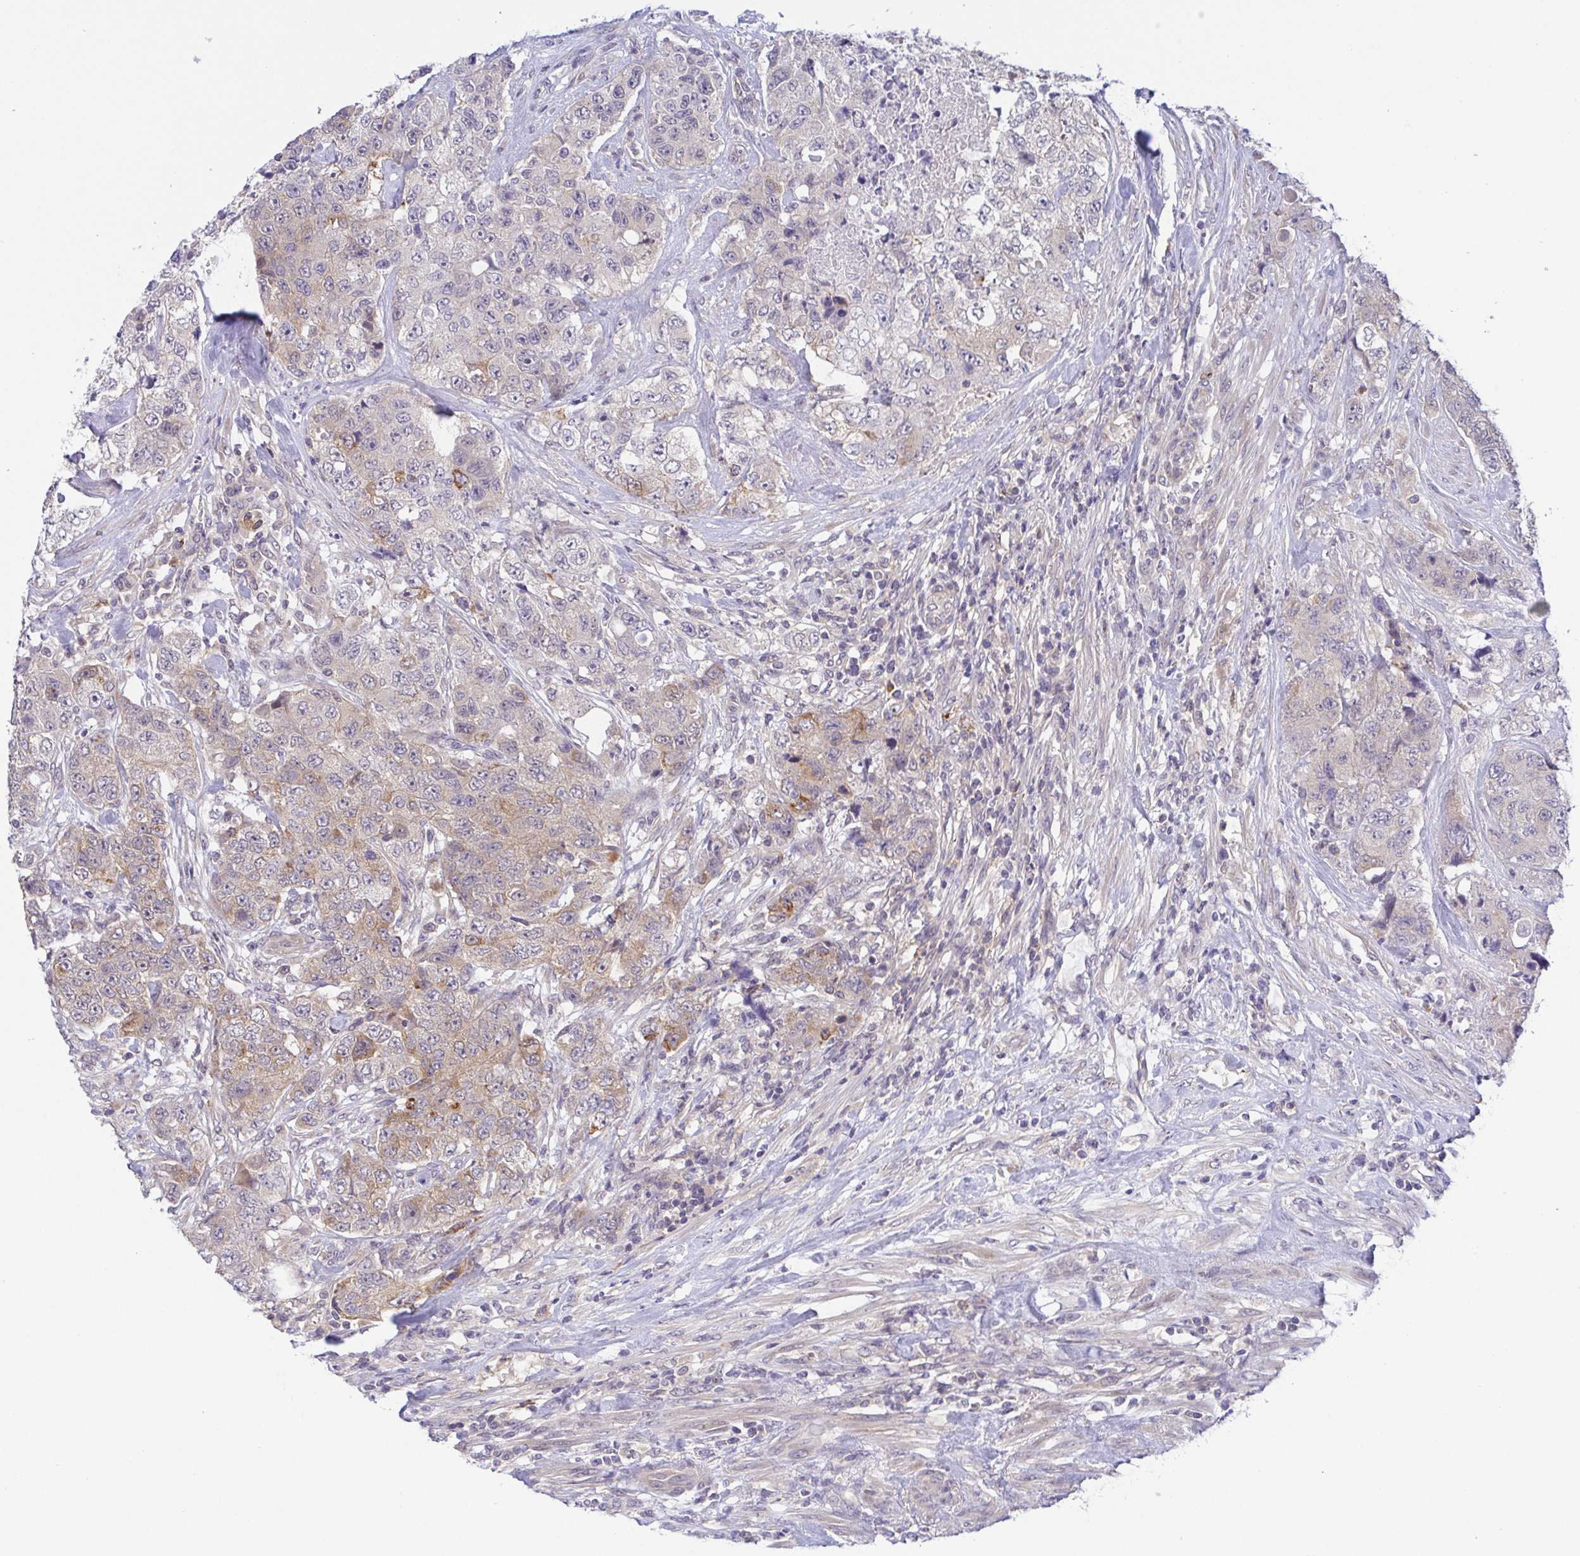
{"staining": {"intensity": "weak", "quantity": "25%-75%", "location": "cytoplasmic/membranous"}, "tissue": "urothelial cancer", "cell_type": "Tumor cells", "image_type": "cancer", "snomed": [{"axis": "morphology", "description": "Urothelial carcinoma, High grade"}, {"axis": "topography", "description": "Urinary bladder"}], "caption": "High-magnification brightfield microscopy of urothelial cancer stained with DAB (3,3'-diaminobenzidine) (brown) and counterstained with hematoxylin (blue). tumor cells exhibit weak cytoplasmic/membranous positivity is identified in approximately25%-75% of cells. The staining was performed using DAB (3,3'-diaminobenzidine), with brown indicating positive protein expression. Nuclei are stained blue with hematoxylin.", "gene": "BCL2L1", "patient": {"sex": "female", "age": 78}}